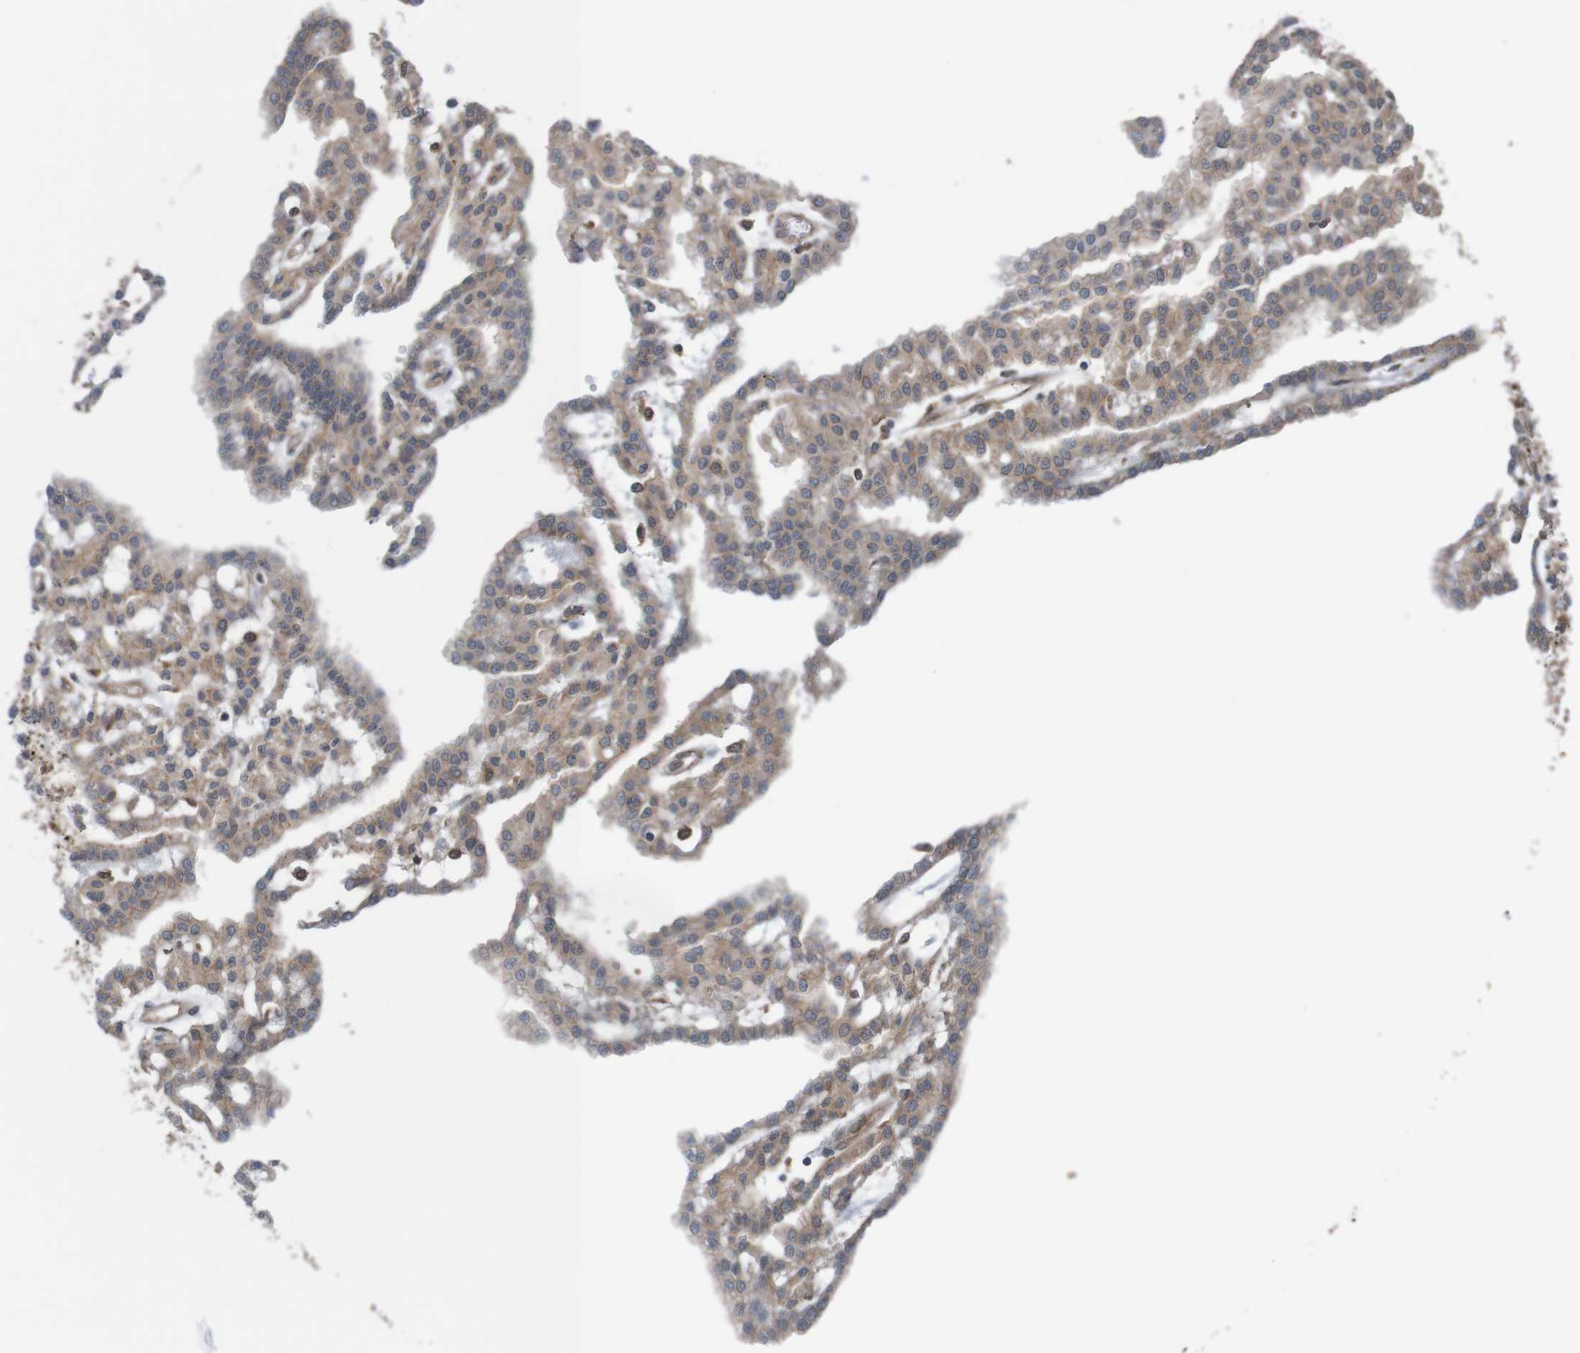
{"staining": {"intensity": "weak", "quantity": ">75%", "location": "cytoplasmic/membranous"}, "tissue": "renal cancer", "cell_type": "Tumor cells", "image_type": "cancer", "snomed": [{"axis": "morphology", "description": "Adenocarcinoma, NOS"}, {"axis": "topography", "description": "Kidney"}], "caption": "Immunohistochemical staining of human adenocarcinoma (renal) demonstrates low levels of weak cytoplasmic/membranous staining in approximately >75% of tumor cells. (brown staining indicates protein expression, while blue staining denotes nuclei).", "gene": "ARHGEF11", "patient": {"sex": "male", "age": 63}}